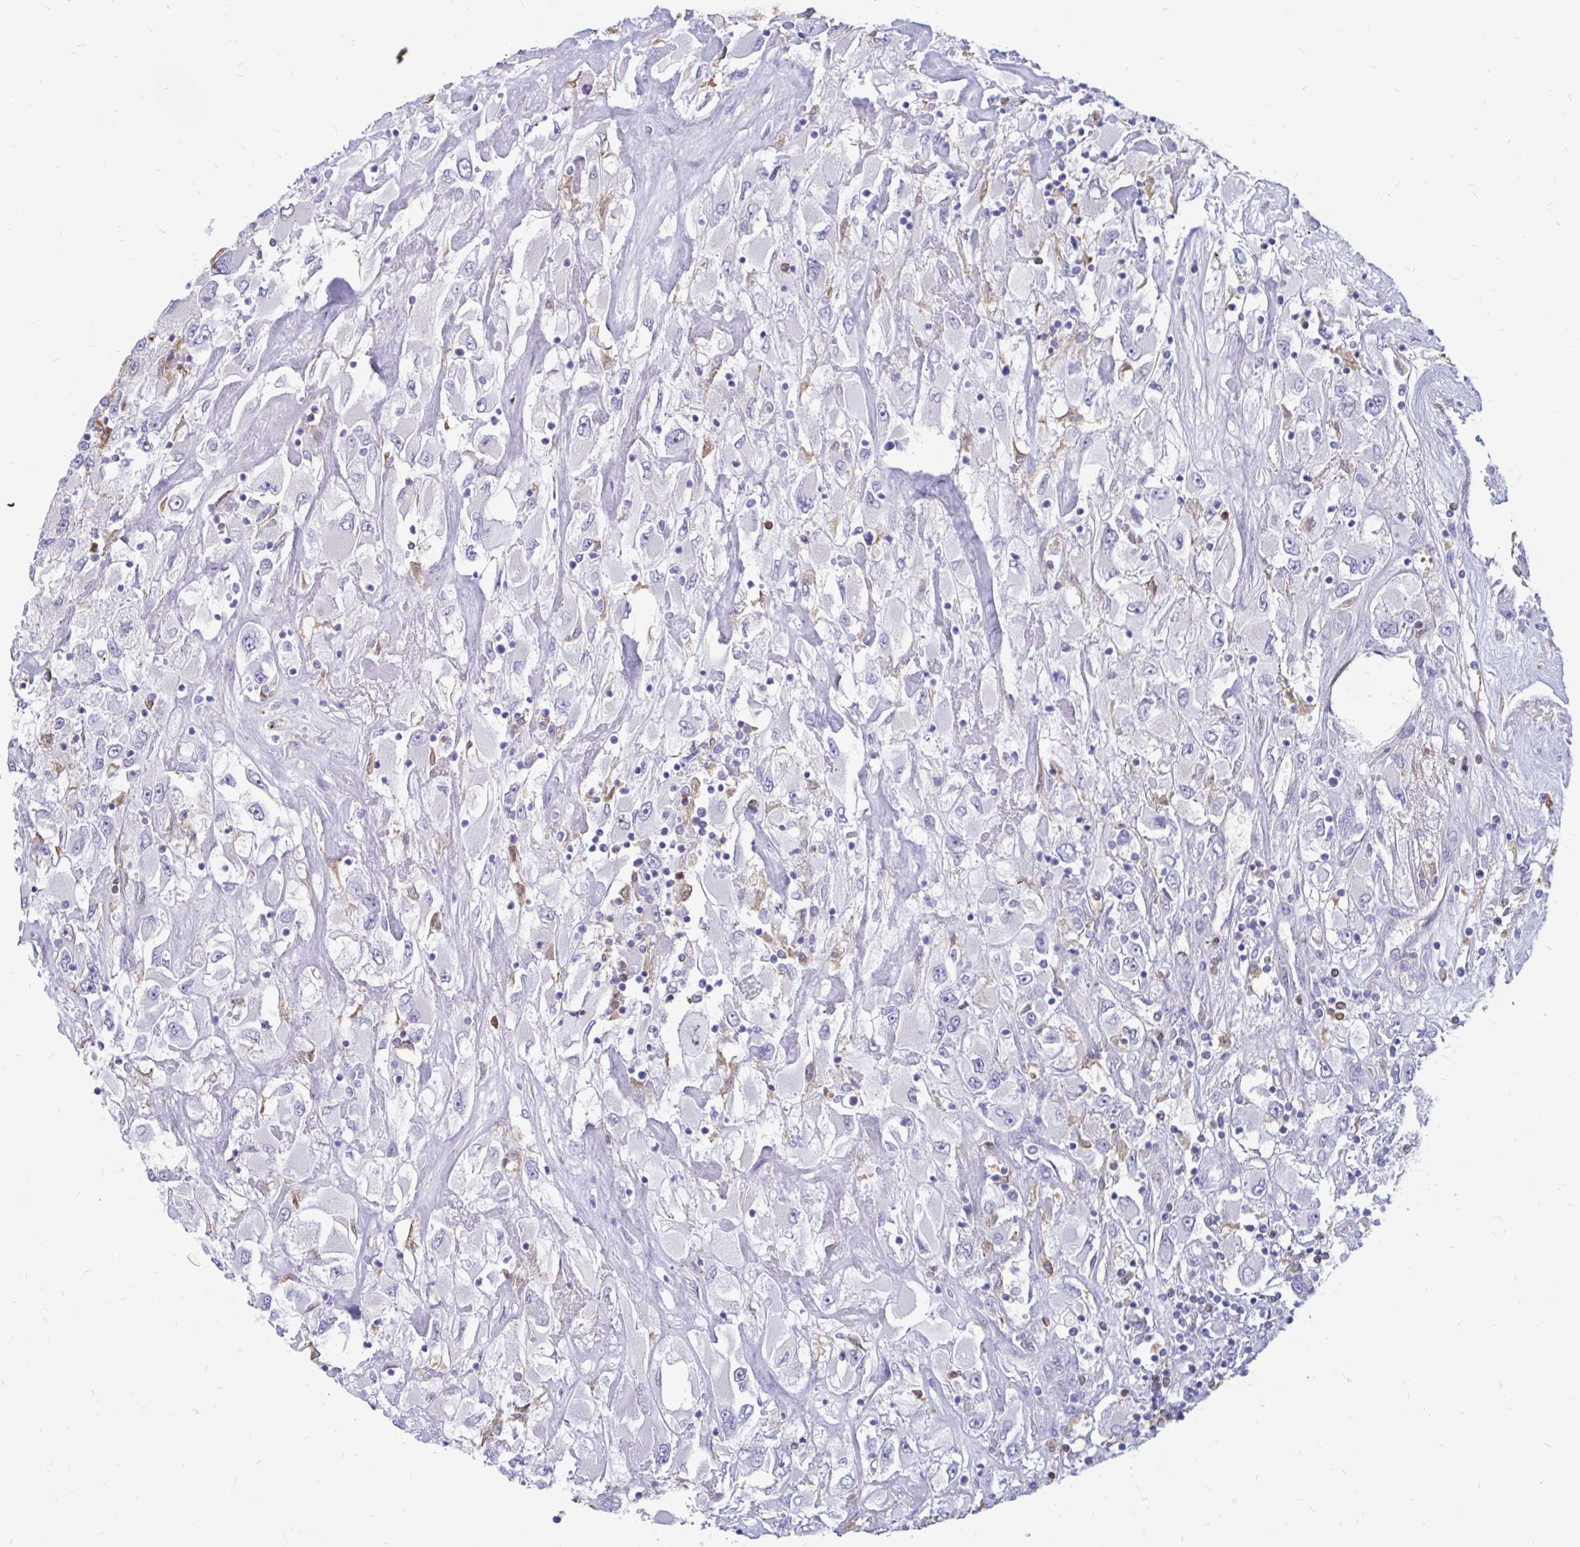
{"staining": {"intensity": "negative", "quantity": "none", "location": "none"}, "tissue": "renal cancer", "cell_type": "Tumor cells", "image_type": "cancer", "snomed": [{"axis": "morphology", "description": "Adenocarcinoma, NOS"}, {"axis": "topography", "description": "Kidney"}], "caption": "Tumor cells are negative for brown protein staining in renal adenocarcinoma.", "gene": "IGSF5", "patient": {"sex": "female", "age": 52}}